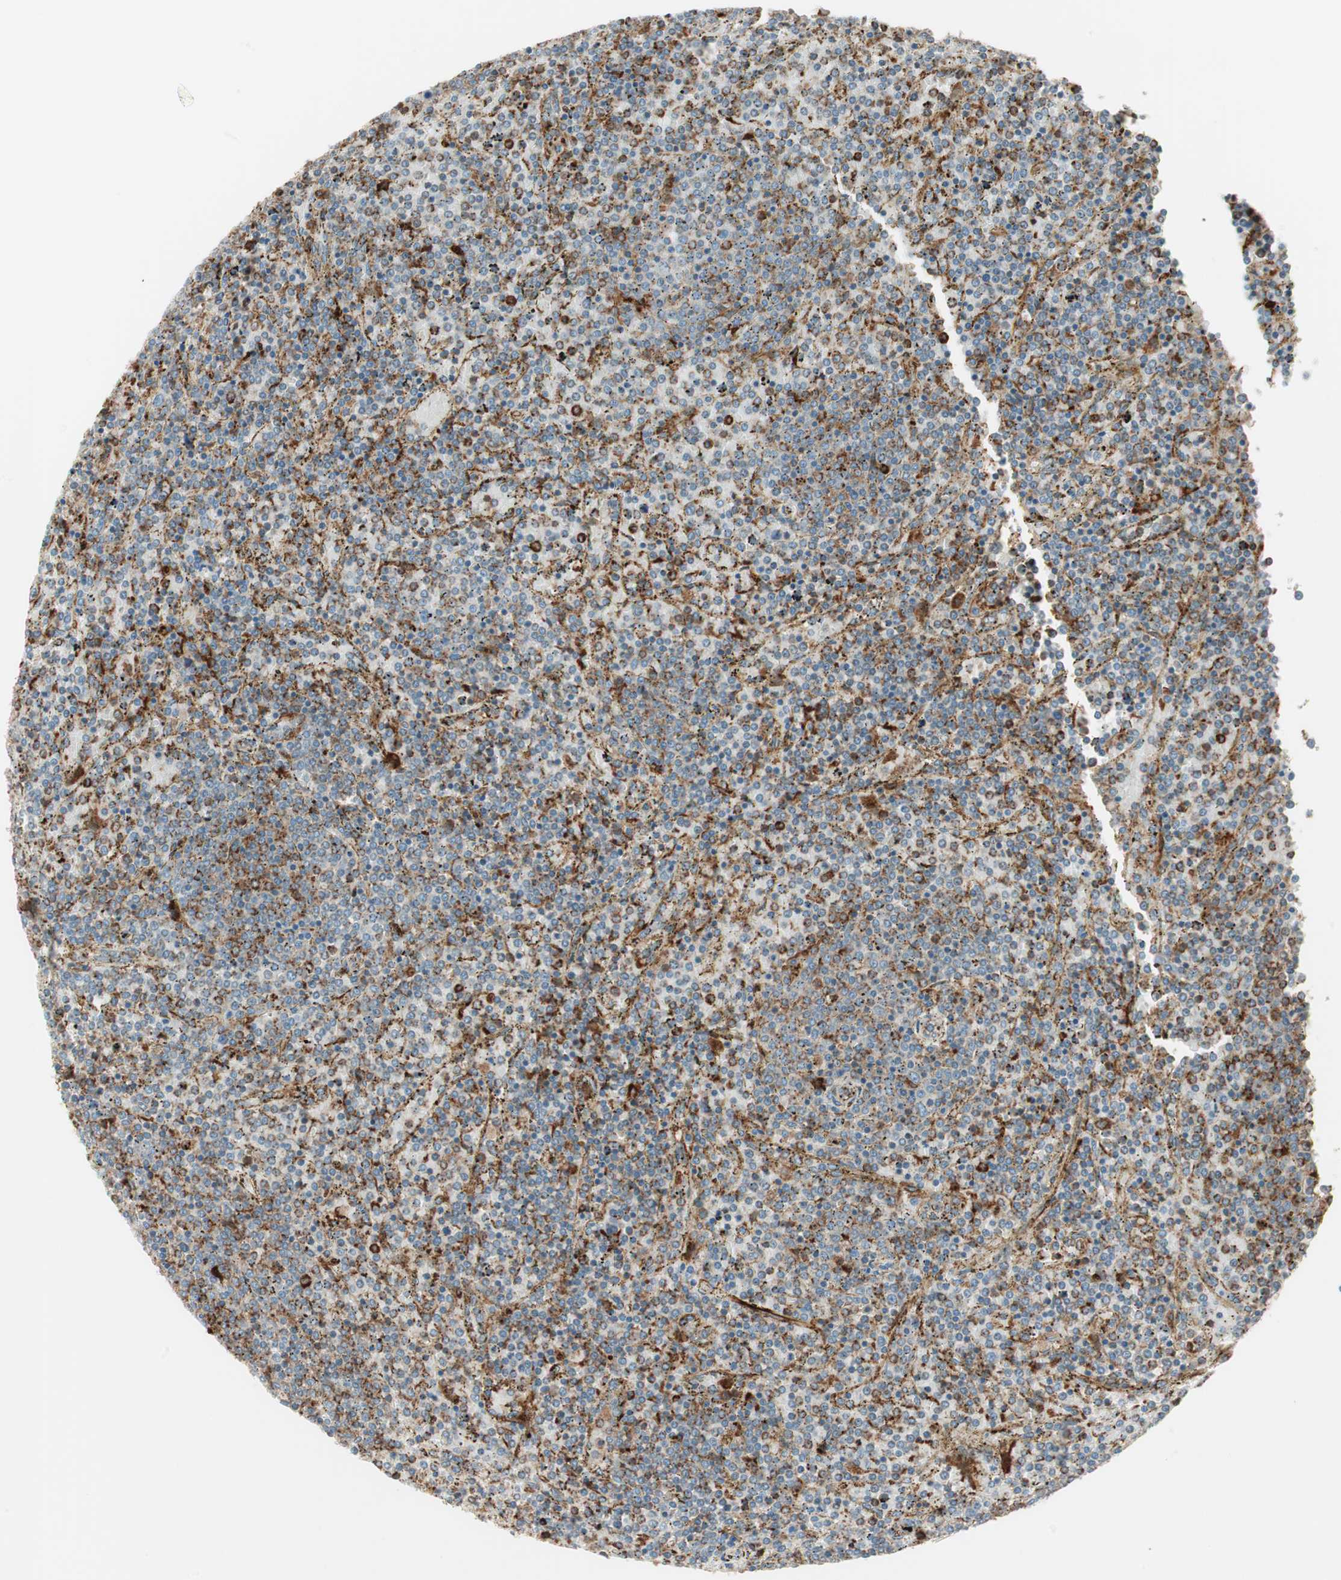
{"staining": {"intensity": "negative", "quantity": "none", "location": "none"}, "tissue": "lymphoma", "cell_type": "Tumor cells", "image_type": "cancer", "snomed": [{"axis": "morphology", "description": "Malignant lymphoma, non-Hodgkin's type, Low grade"}, {"axis": "topography", "description": "Spleen"}], "caption": "This micrograph is of low-grade malignant lymphoma, non-Hodgkin's type stained with IHC to label a protein in brown with the nuclei are counter-stained blue. There is no expression in tumor cells.", "gene": "ATP6V1G1", "patient": {"sex": "female", "age": 77}}